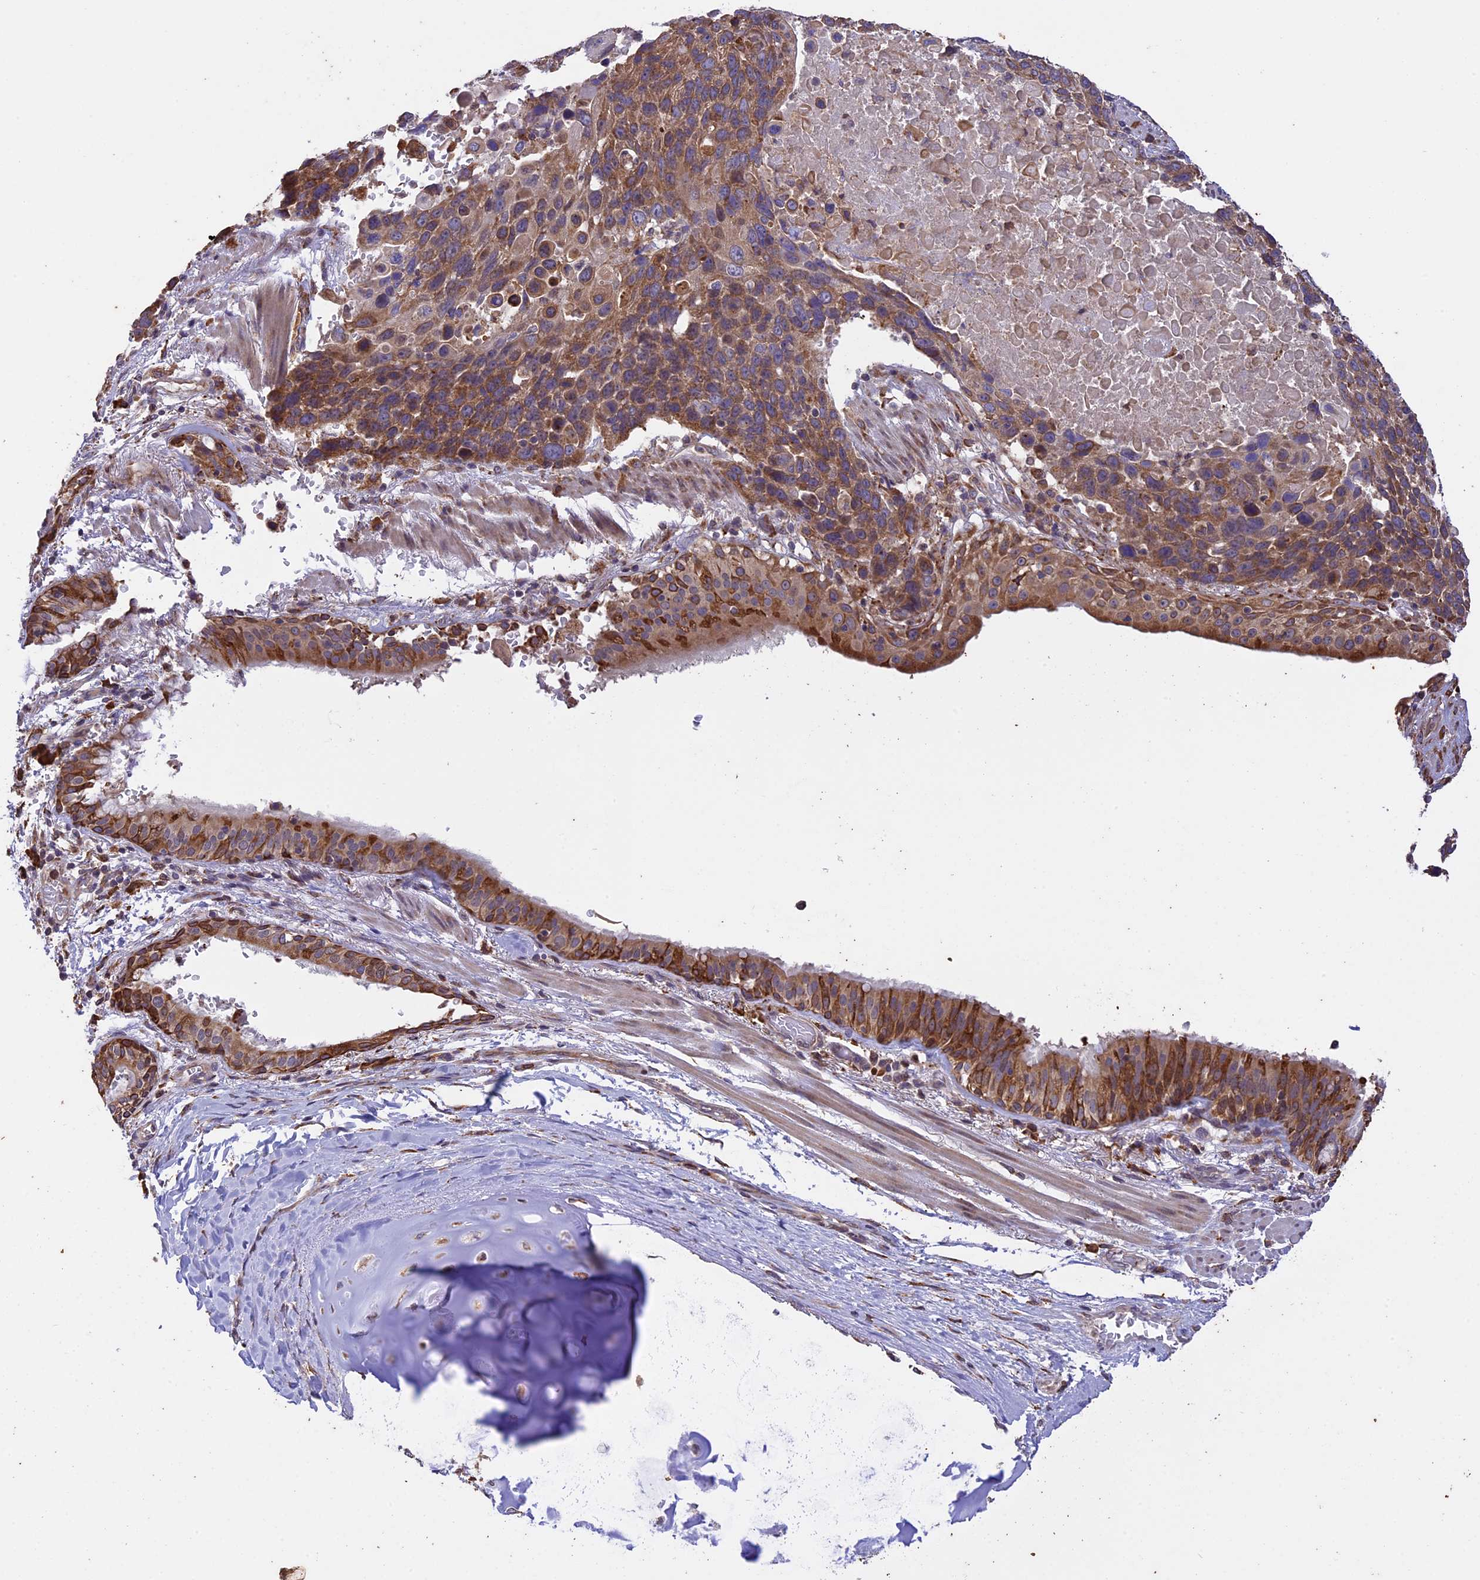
{"staining": {"intensity": "moderate", "quantity": ">75%", "location": "cytoplasmic/membranous"}, "tissue": "lung cancer", "cell_type": "Tumor cells", "image_type": "cancer", "snomed": [{"axis": "morphology", "description": "Squamous cell carcinoma, NOS"}, {"axis": "topography", "description": "Lung"}], "caption": "There is medium levels of moderate cytoplasmic/membranous expression in tumor cells of lung cancer (squamous cell carcinoma), as demonstrated by immunohistochemical staining (brown color).", "gene": "DMRTA2", "patient": {"sex": "male", "age": 66}}